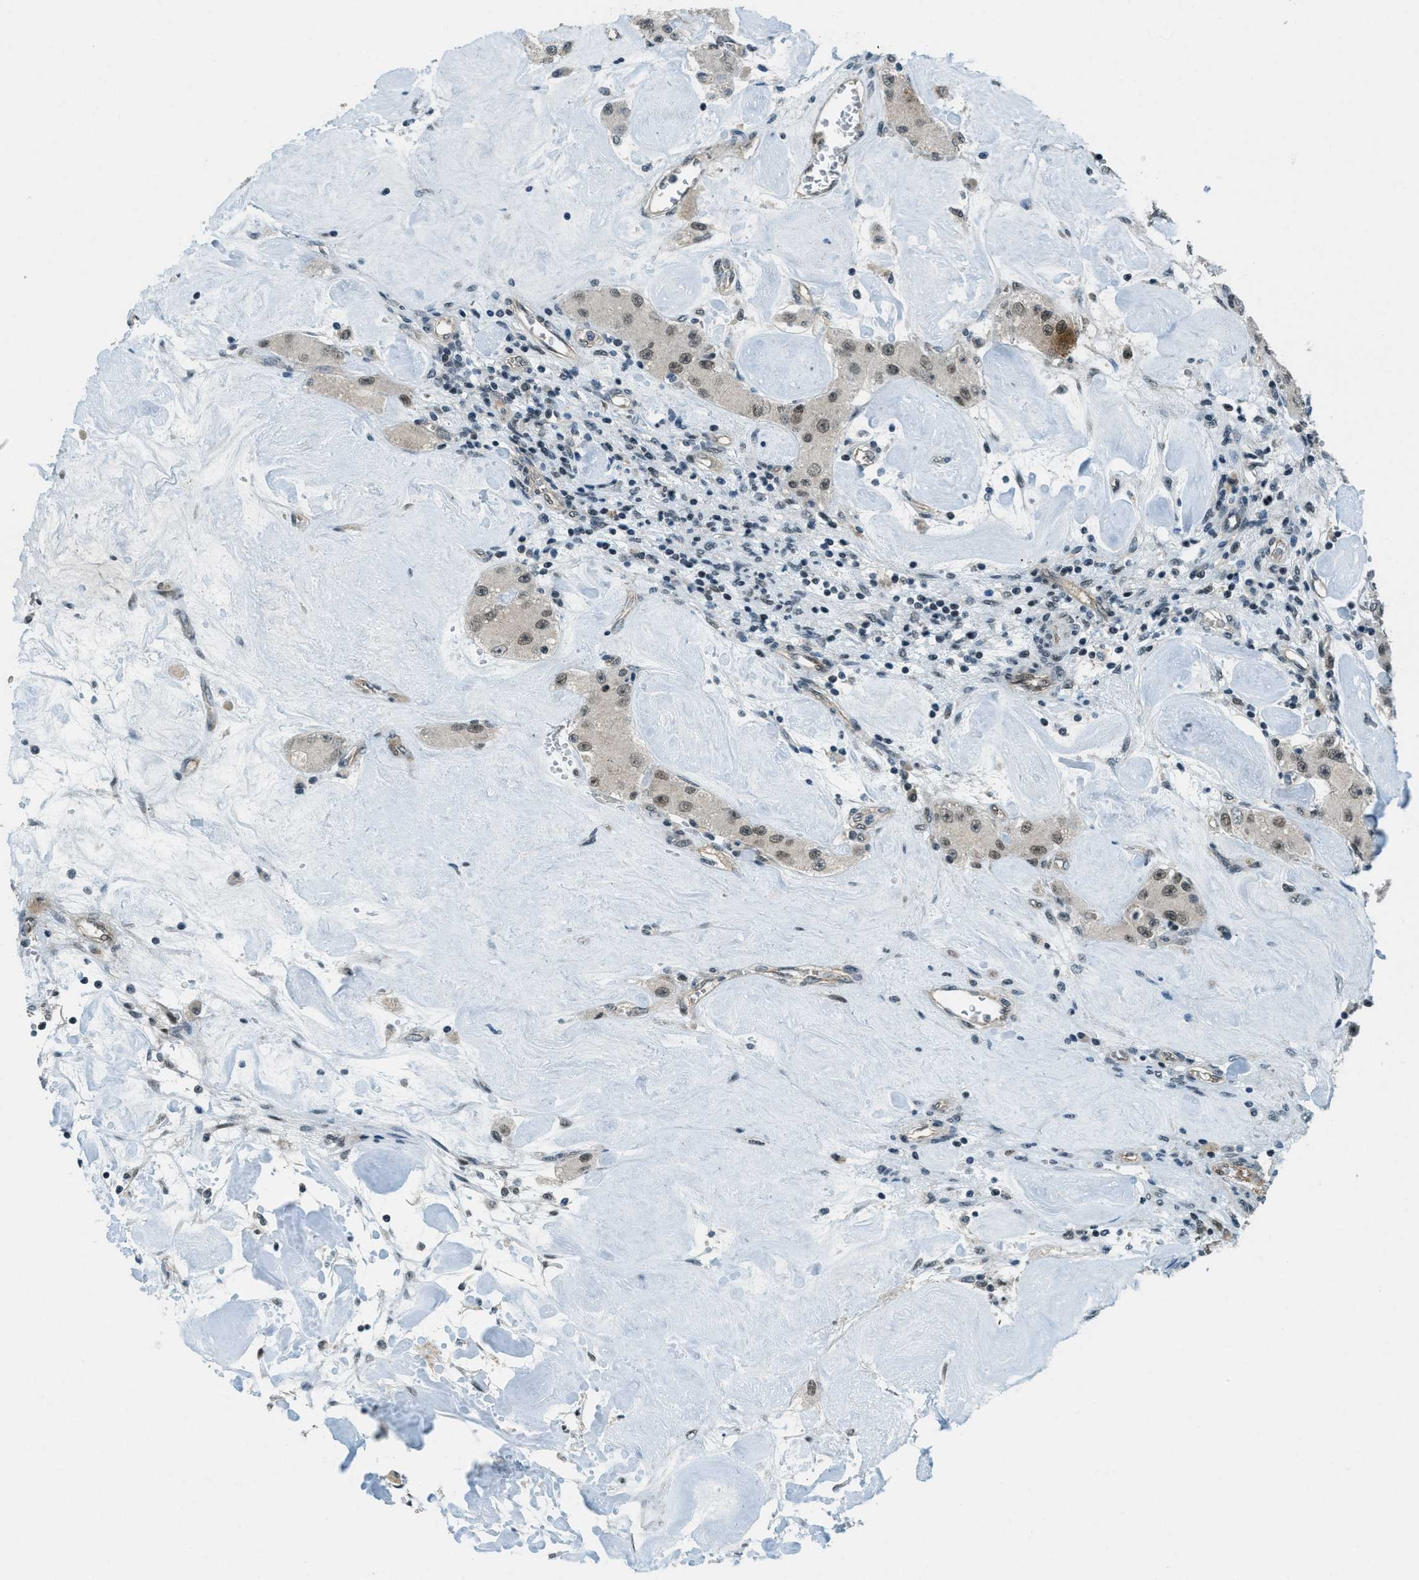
{"staining": {"intensity": "weak", "quantity": "<25%", "location": "nuclear"}, "tissue": "carcinoid", "cell_type": "Tumor cells", "image_type": "cancer", "snomed": [{"axis": "morphology", "description": "Carcinoid, malignant, NOS"}, {"axis": "topography", "description": "Pancreas"}], "caption": "Immunohistochemistry image of human carcinoid stained for a protein (brown), which exhibits no staining in tumor cells.", "gene": "KLF6", "patient": {"sex": "male", "age": 41}}